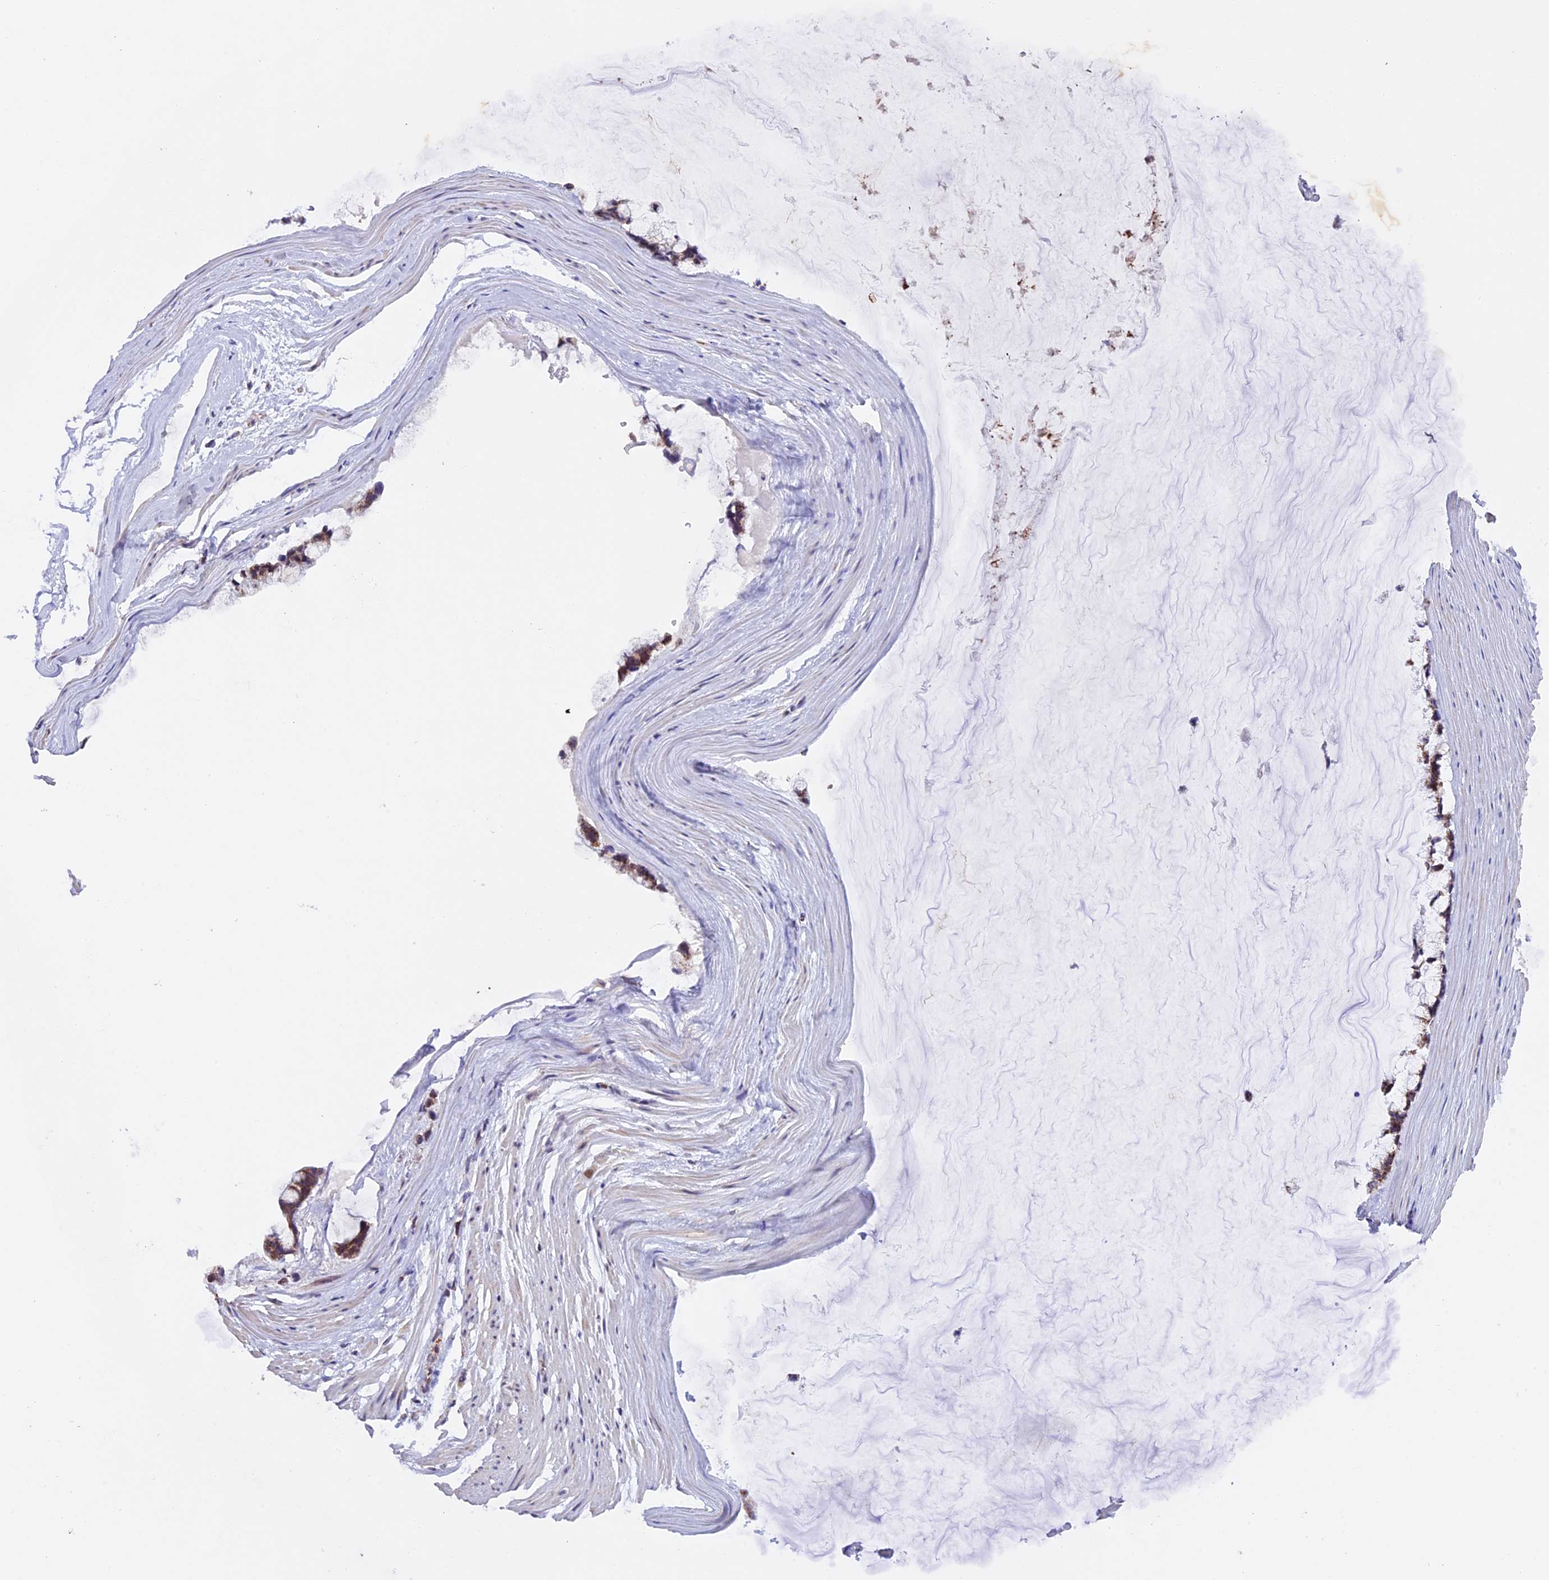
{"staining": {"intensity": "moderate", "quantity": ">75%", "location": "cytoplasmic/membranous"}, "tissue": "ovarian cancer", "cell_type": "Tumor cells", "image_type": "cancer", "snomed": [{"axis": "morphology", "description": "Cystadenocarcinoma, mucinous, NOS"}, {"axis": "topography", "description": "Ovary"}], "caption": "Ovarian cancer (mucinous cystadenocarcinoma) tissue exhibits moderate cytoplasmic/membranous positivity in about >75% of tumor cells", "gene": "TFAM", "patient": {"sex": "female", "age": 39}}